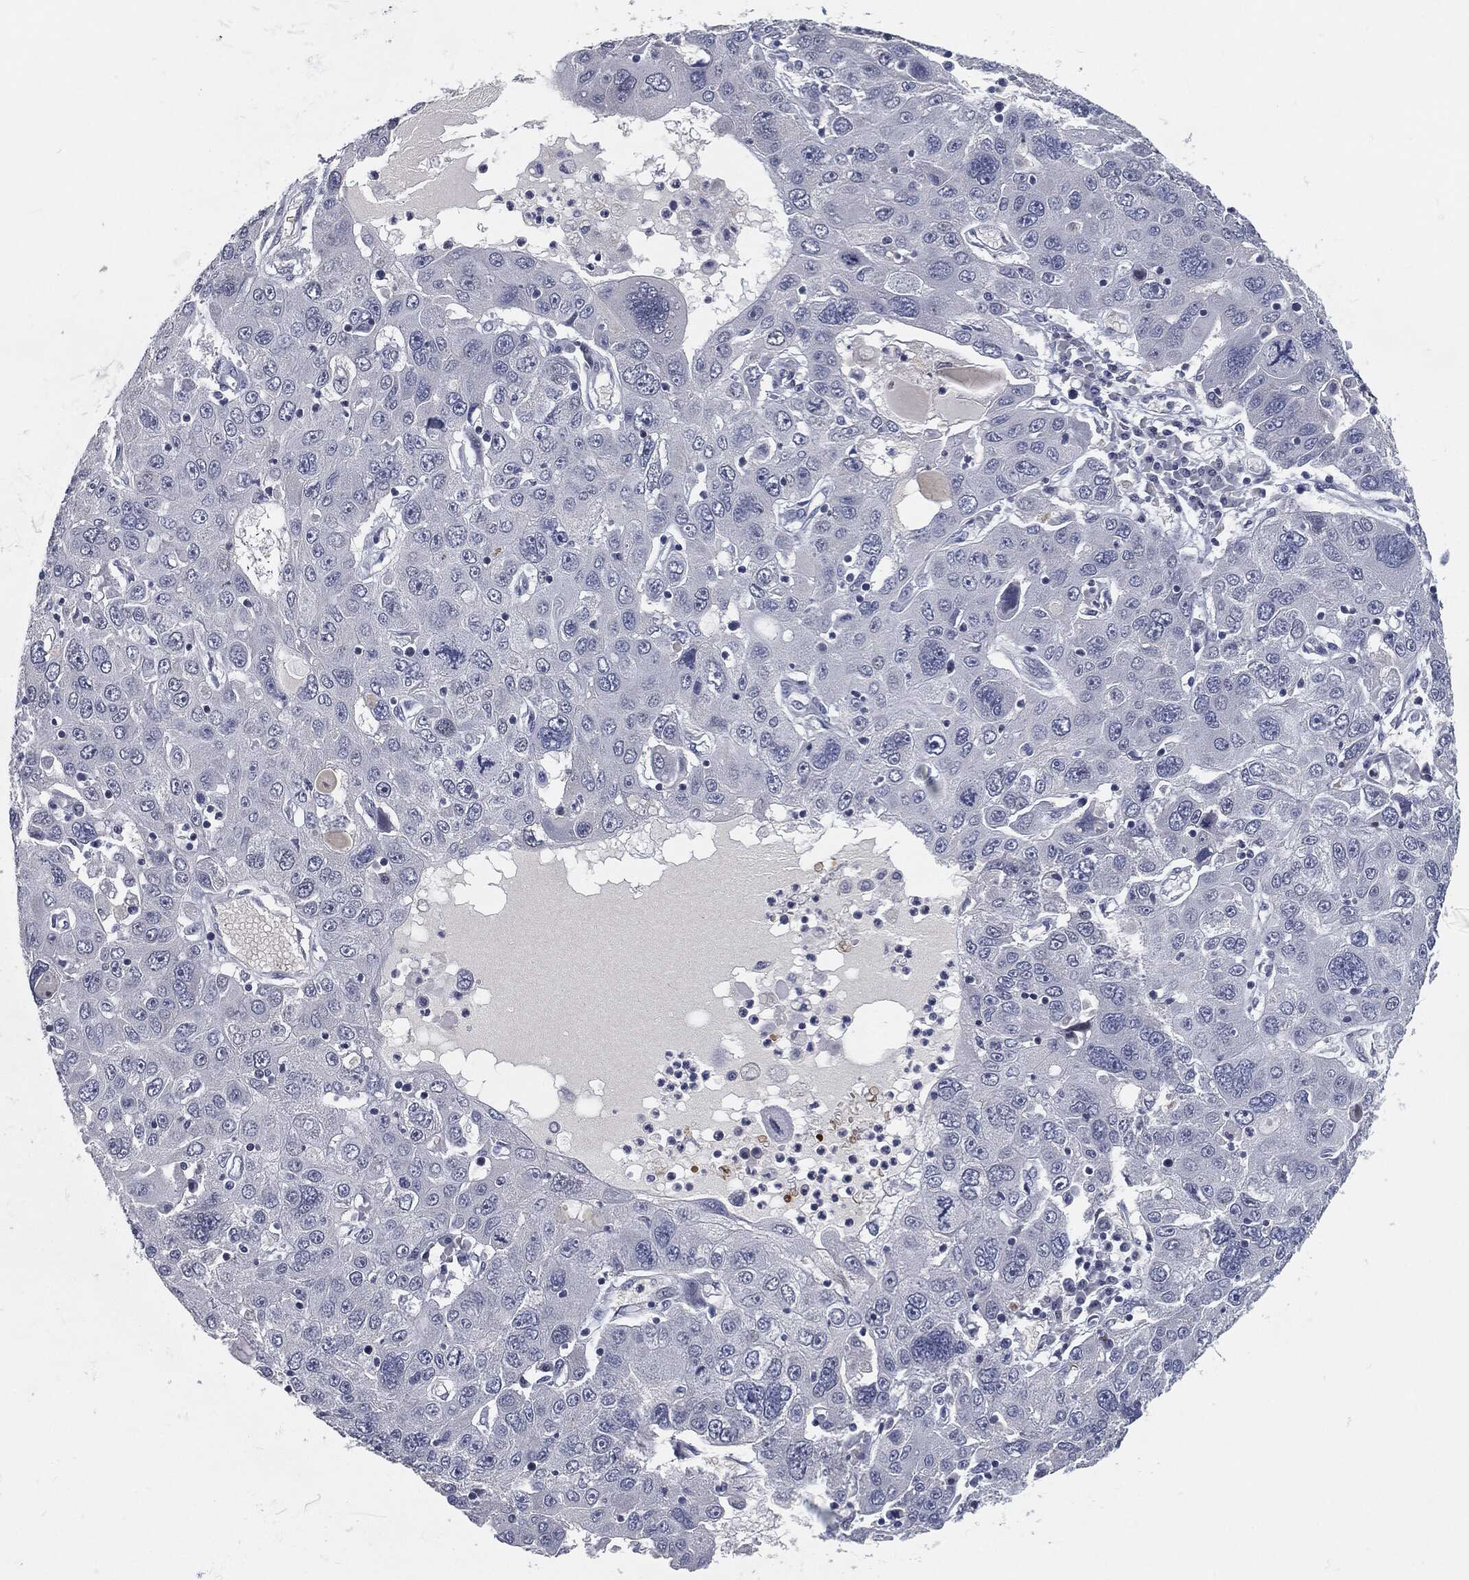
{"staining": {"intensity": "negative", "quantity": "none", "location": "none"}, "tissue": "stomach cancer", "cell_type": "Tumor cells", "image_type": "cancer", "snomed": [{"axis": "morphology", "description": "Adenocarcinoma, NOS"}, {"axis": "topography", "description": "Stomach"}], "caption": "Tumor cells show no significant protein positivity in stomach adenocarcinoma.", "gene": "ANXA1", "patient": {"sex": "male", "age": 56}}